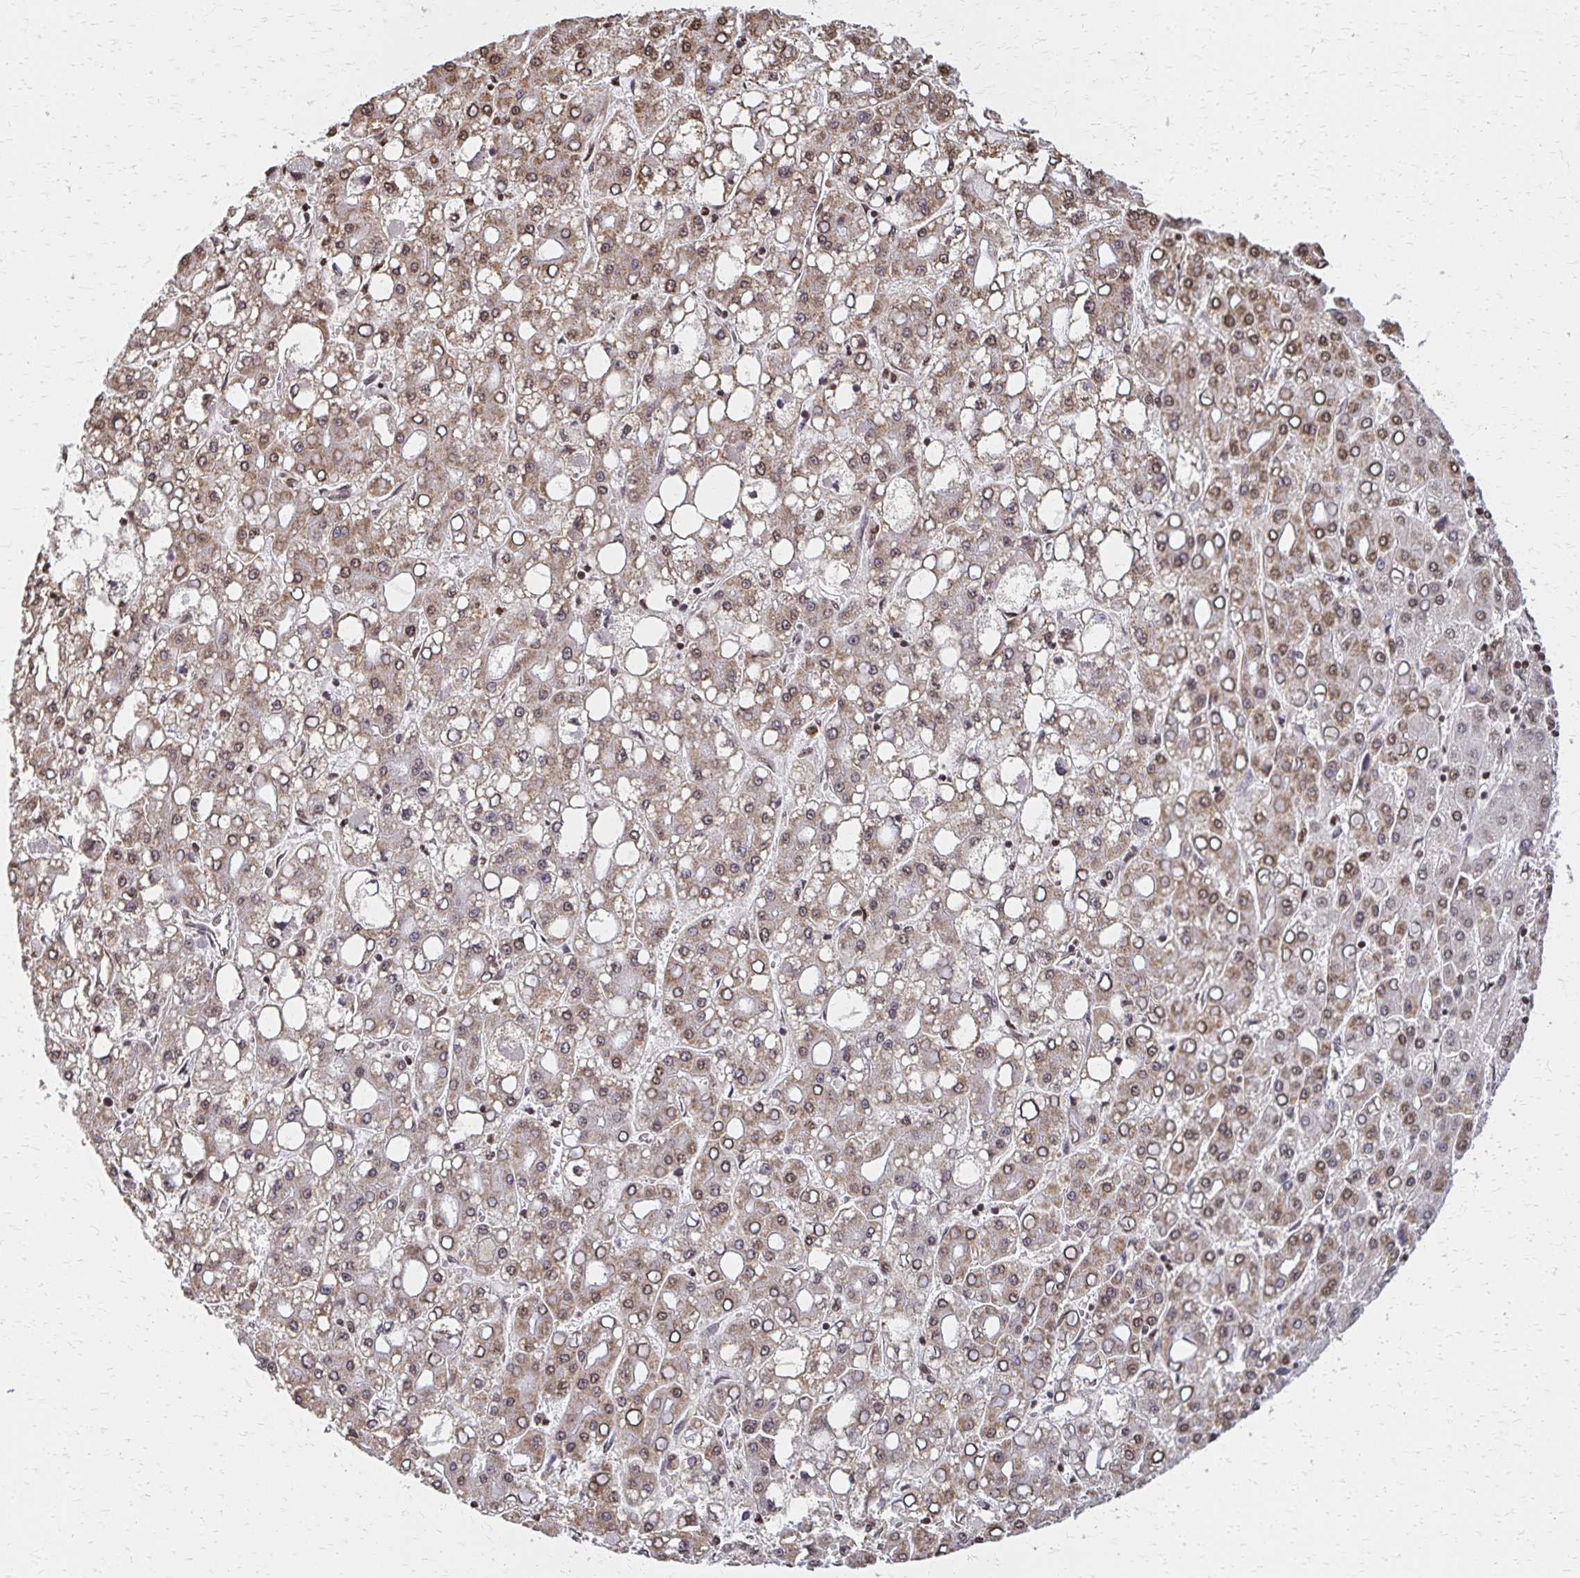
{"staining": {"intensity": "moderate", "quantity": ">75%", "location": "cytoplasmic/membranous,nuclear"}, "tissue": "liver cancer", "cell_type": "Tumor cells", "image_type": "cancer", "snomed": [{"axis": "morphology", "description": "Carcinoma, Hepatocellular, NOS"}, {"axis": "topography", "description": "Liver"}], "caption": "Immunohistochemical staining of hepatocellular carcinoma (liver) shows medium levels of moderate cytoplasmic/membranous and nuclear staining in approximately >75% of tumor cells.", "gene": "HOXA9", "patient": {"sex": "male", "age": 65}}